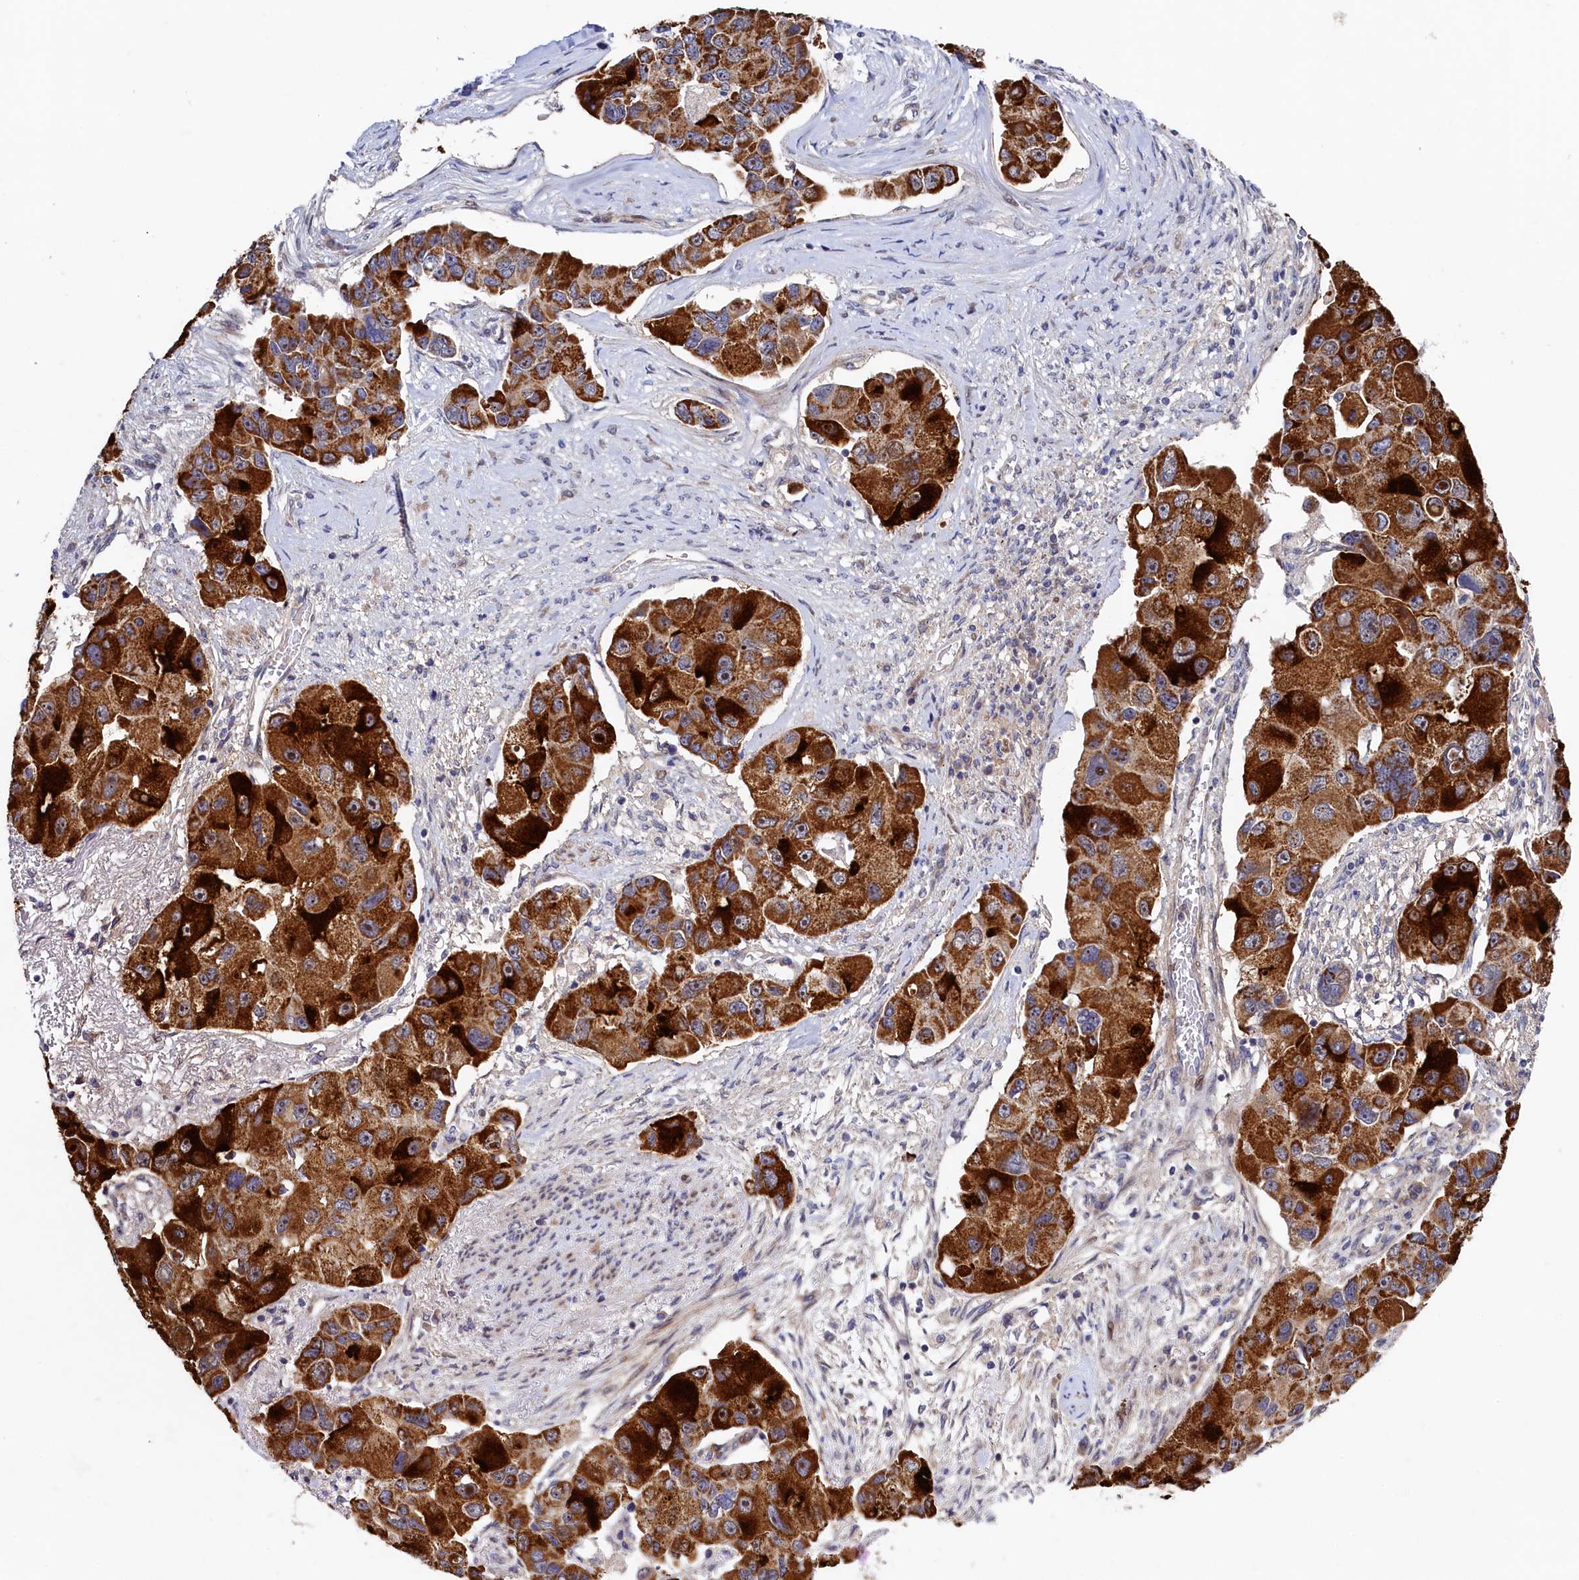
{"staining": {"intensity": "strong", "quantity": ">75%", "location": "cytoplasmic/membranous"}, "tissue": "lung cancer", "cell_type": "Tumor cells", "image_type": "cancer", "snomed": [{"axis": "morphology", "description": "Adenocarcinoma, NOS"}, {"axis": "topography", "description": "Lung"}], "caption": "Human adenocarcinoma (lung) stained with a protein marker displays strong staining in tumor cells.", "gene": "PIK3C3", "patient": {"sex": "female", "age": 54}}